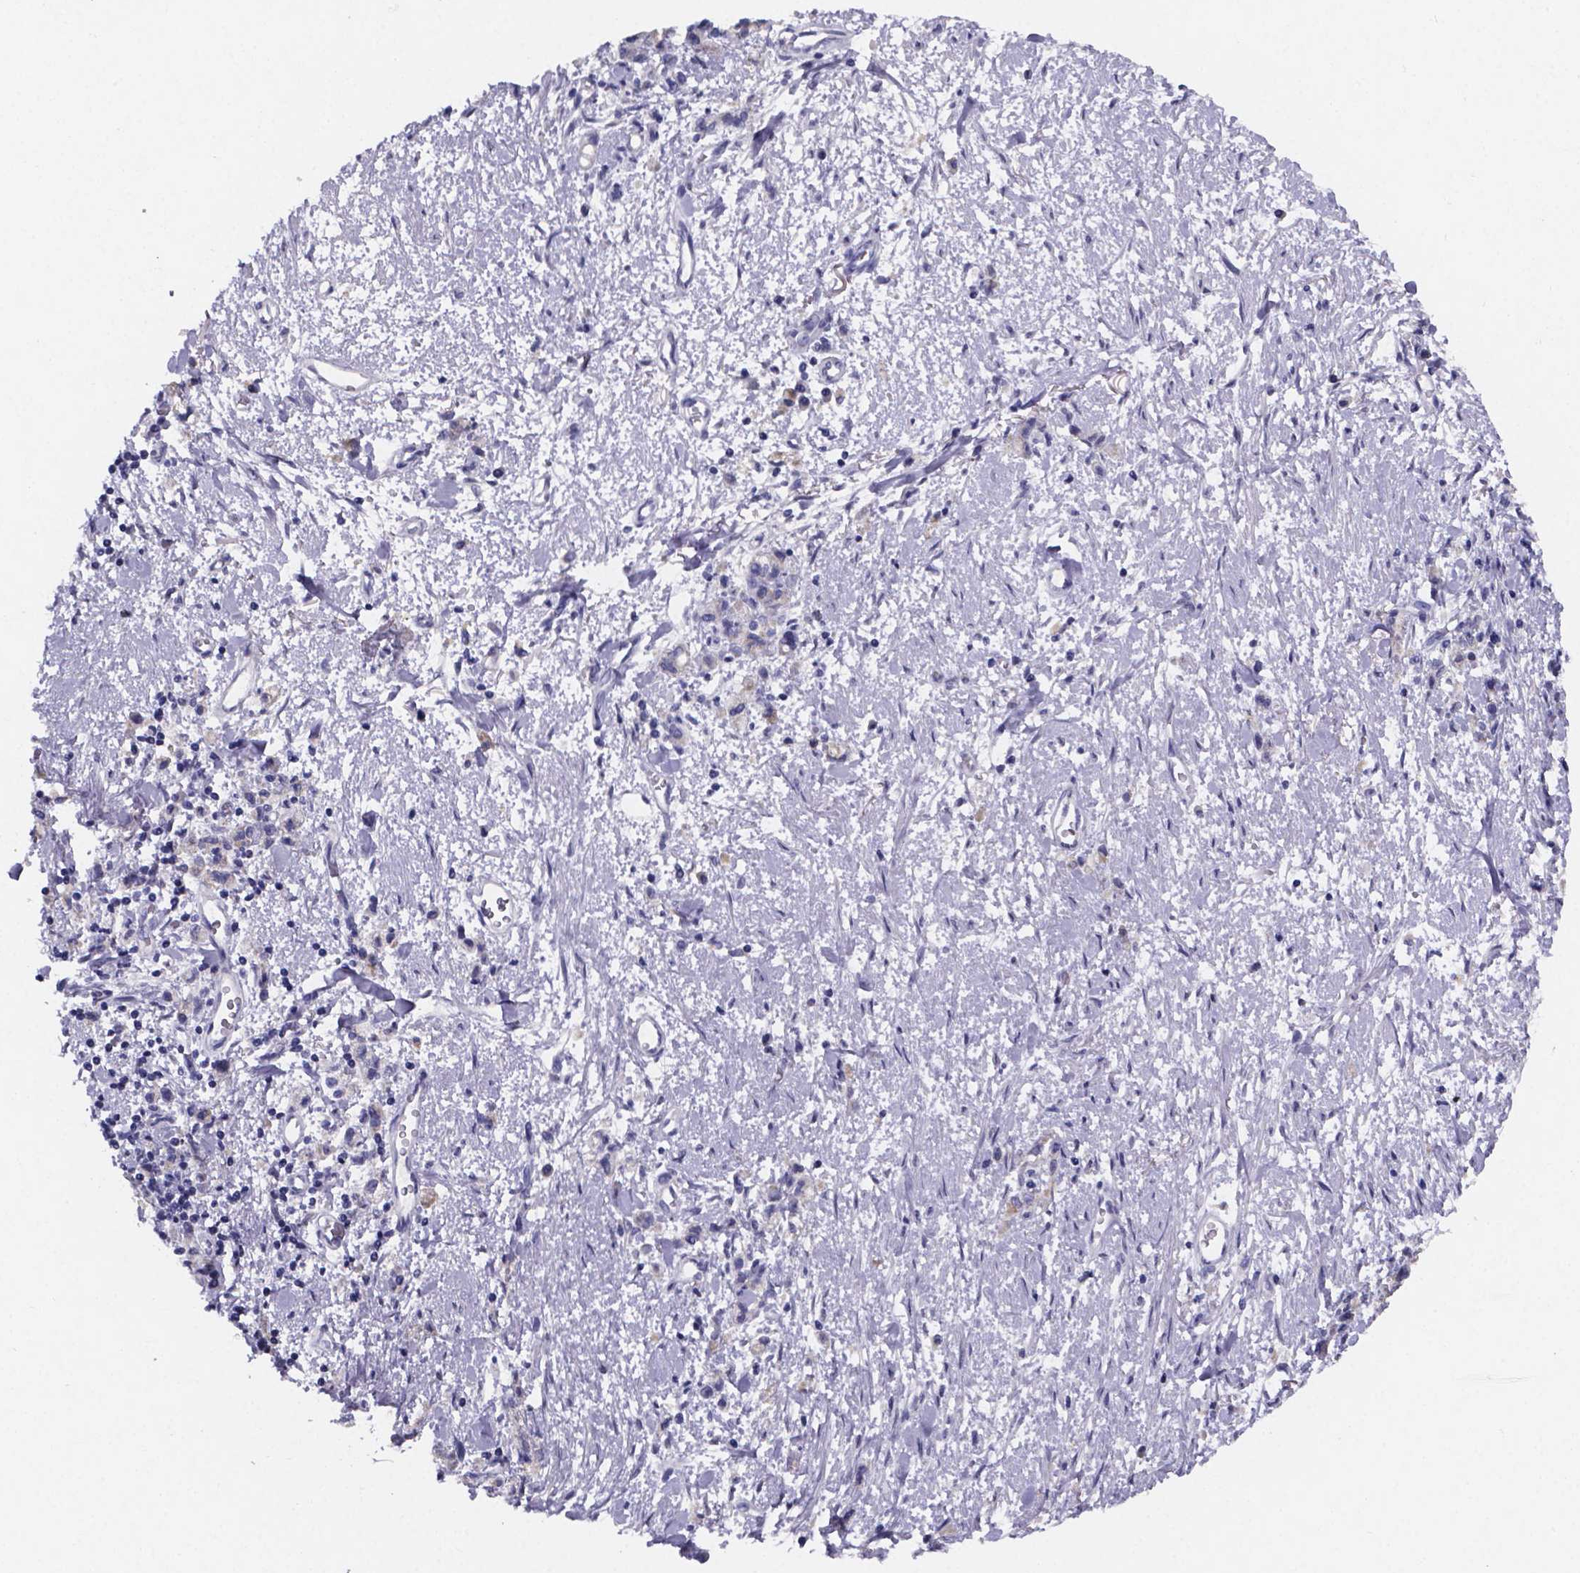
{"staining": {"intensity": "negative", "quantity": "none", "location": "none"}, "tissue": "stomach cancer", "cell_type": "Tumor cells", "image_type": "cancer", "snomed": [{"axis": "morphology", "description": "Adenocarcinoma, NOS"}, {"axis": "topography", "description": "Stomach"}], "caption": "The micrograph exhibits no staining of tumor cells in stomach cancer.", "gene": "PAH", "patient": {"sex": "male", "age": 77}}